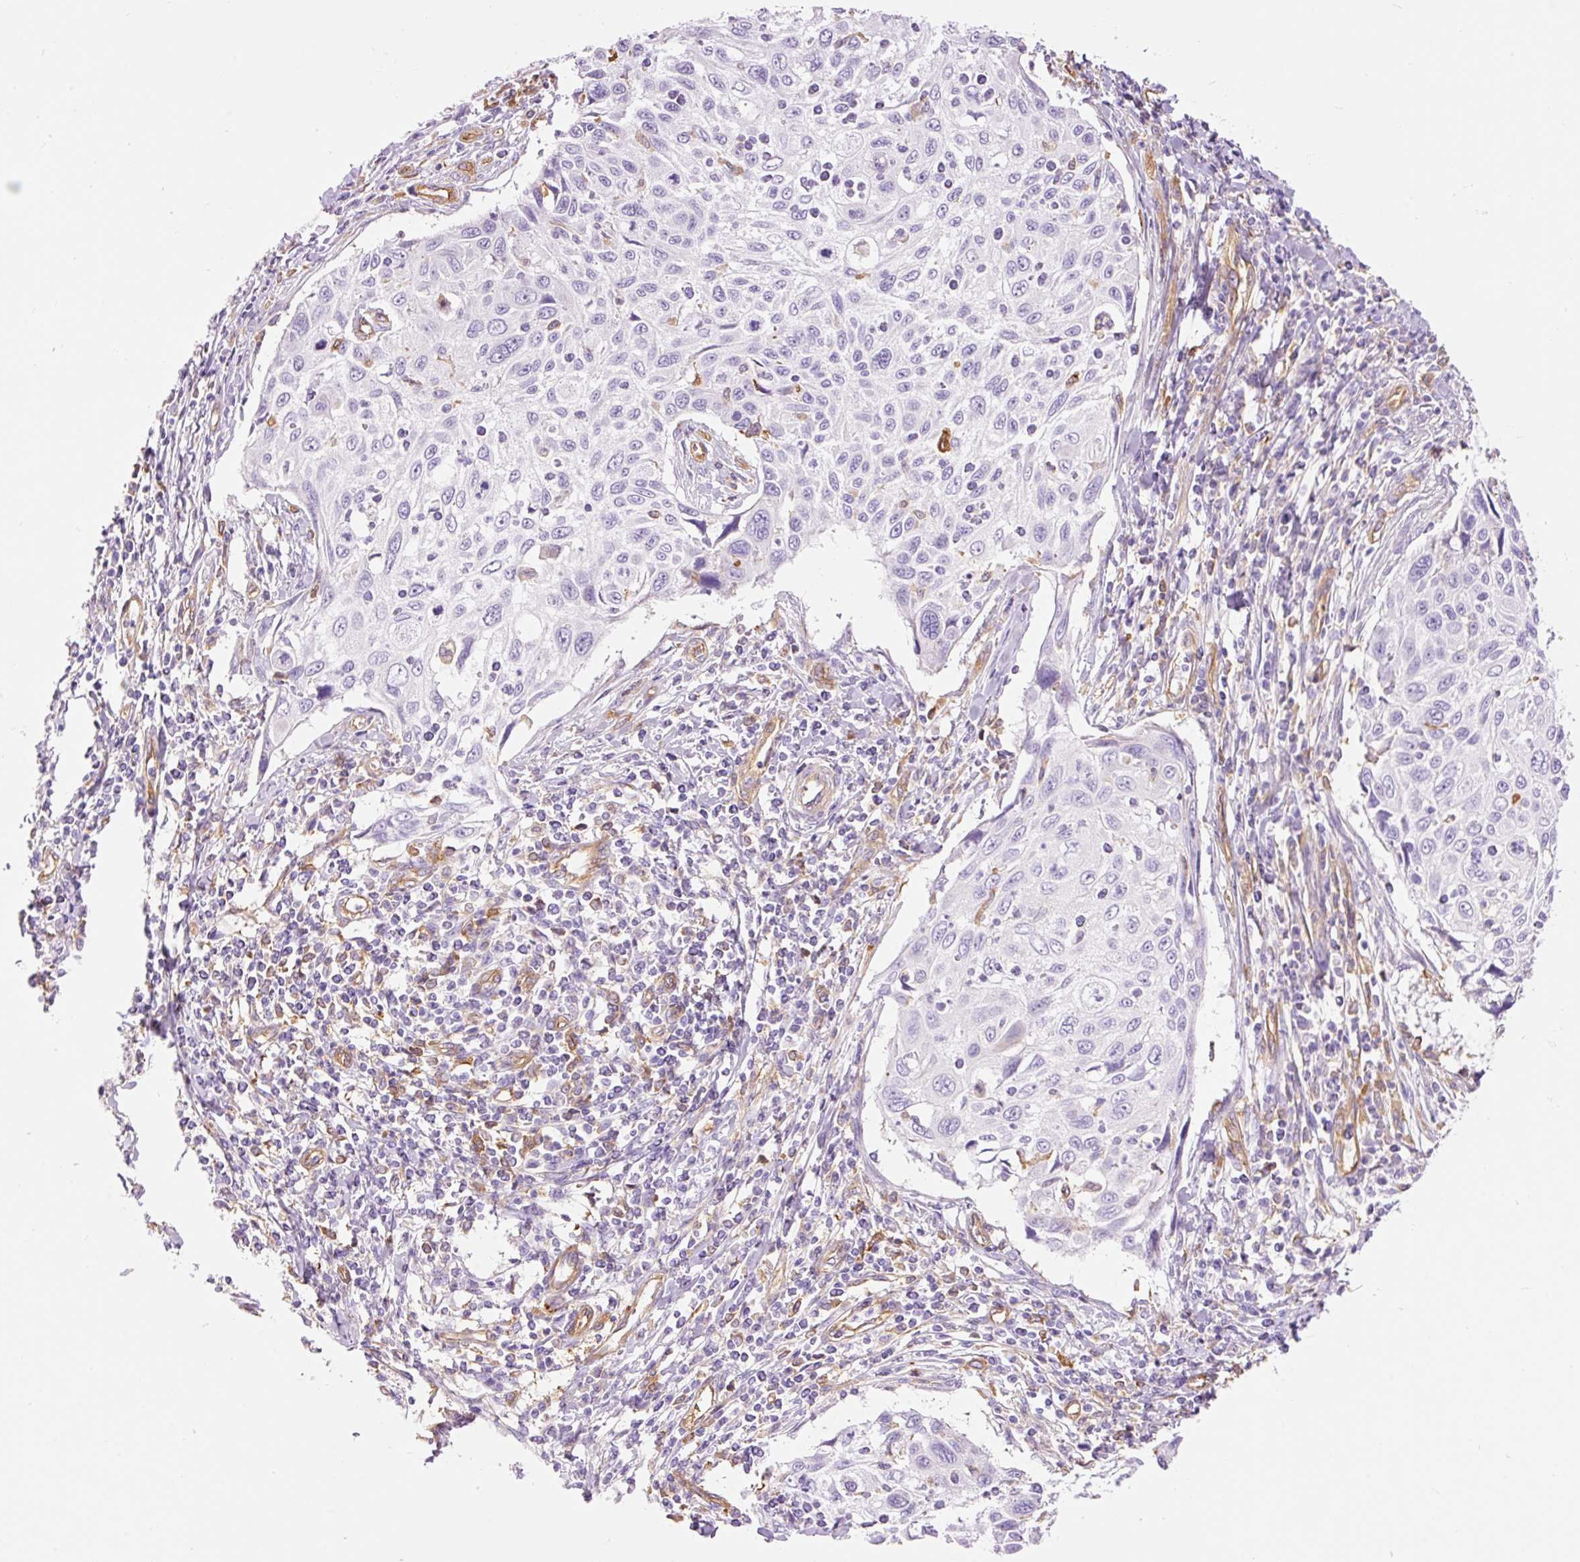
{"staining": {"intensity": "negative", "quantity": "none", "location": "none"}, "tissue": "cervical cancer", "cell_type": "Tumor cells", "image_type": "cancer", "snomed": [{"axis": "morphology", "description": "Squamous cell carcinoma, NOS"}, {"axis": "topography", "description": "Cervix"}], "caption": "IHC photomicrograph of human cervical cancer (squamous cell carcinoma) stained for a protein (brown), which exhibits no positivity in tumor cells.", "gene": "IL10RB", "patient": {"sex": "female", "age": 70}}